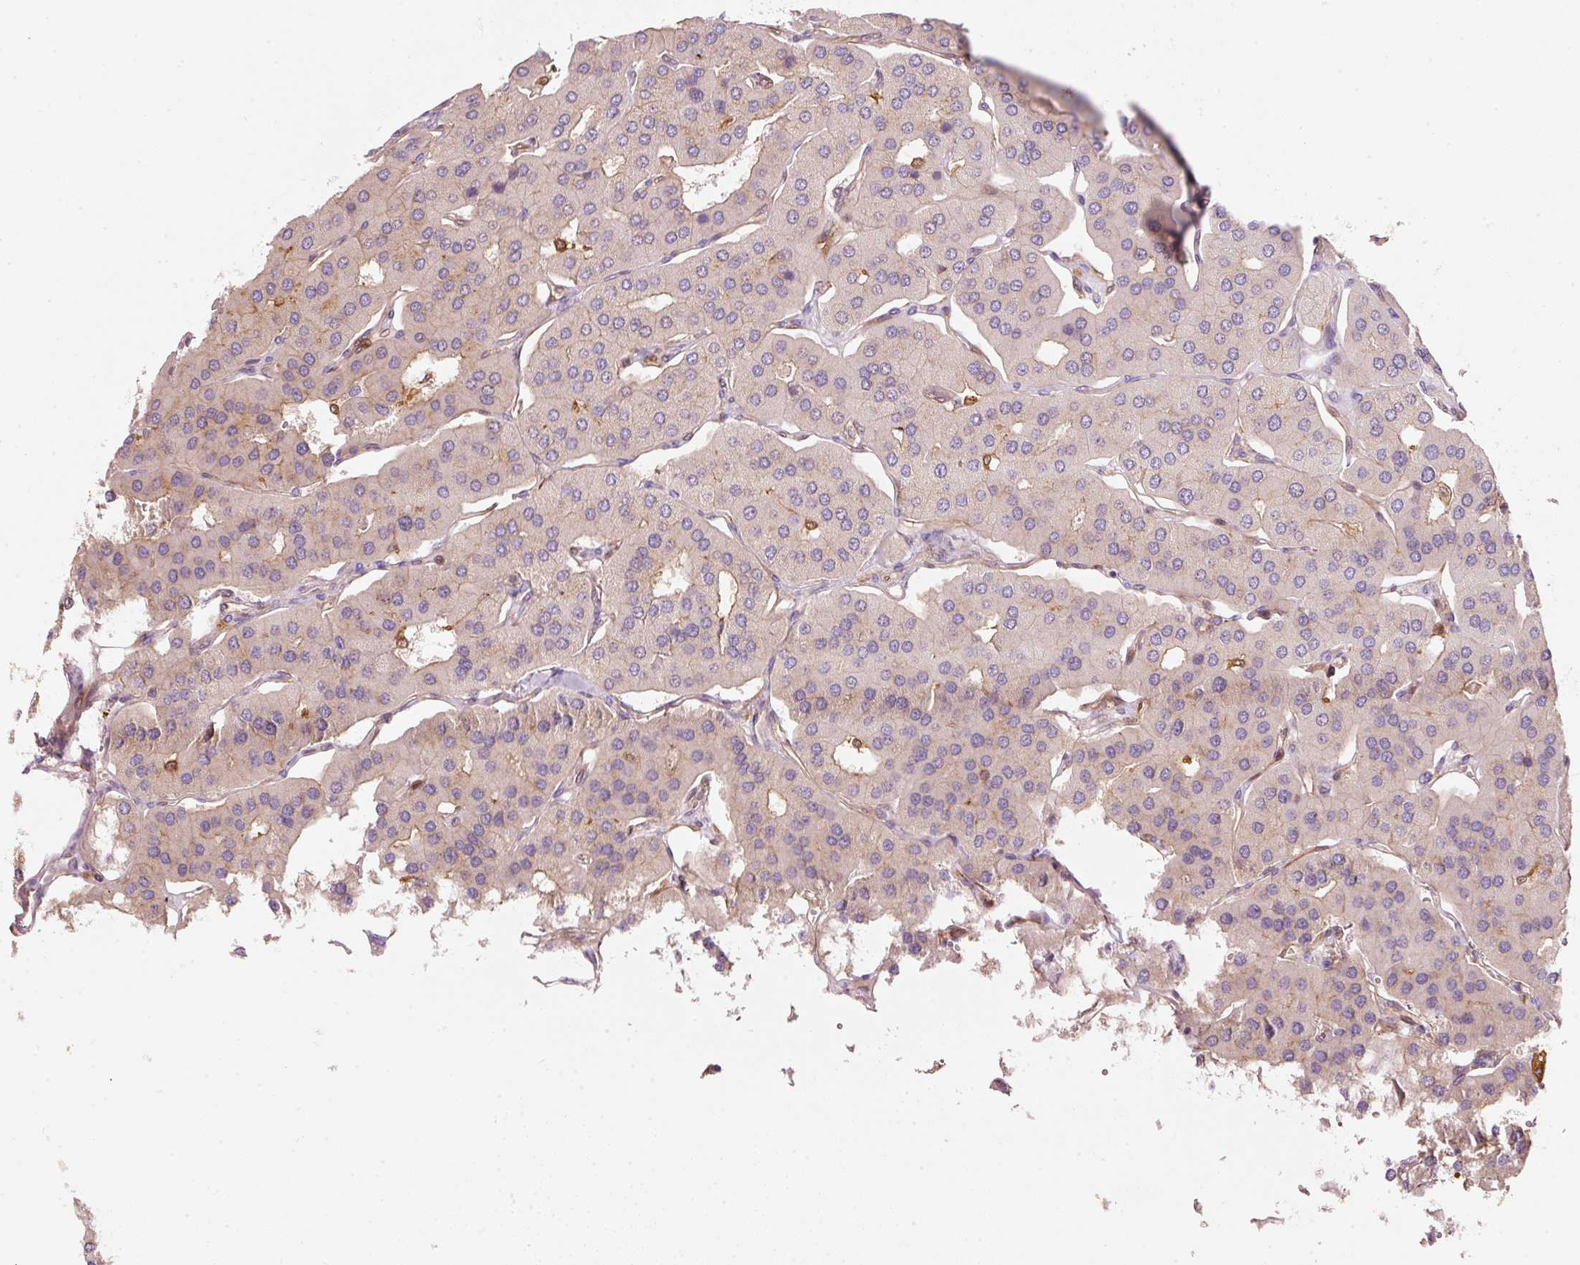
{"staining": {"intensity": "negative", "quantity": "none", "location": "none"}, "tissue": "parathyroid gland", "cell_type": "Glandular cells", "image_type": "normal", "snomed": [{"axis": "morphology", "description": "Normal tissue, NOS"}, {"axis": "morphology", "description": "Adenoma, NOS"}, {"axis": "topography", "description": "Parathyroid gland"}], "caption": "Immunohistochemical staining of normal parathyroid gland reveals no significant expression in glandular cells. (DAB IHC with hematoxylin counter stain).", "gene": "IQGAP2", "patient": {"sex": "female", "age": 86}}